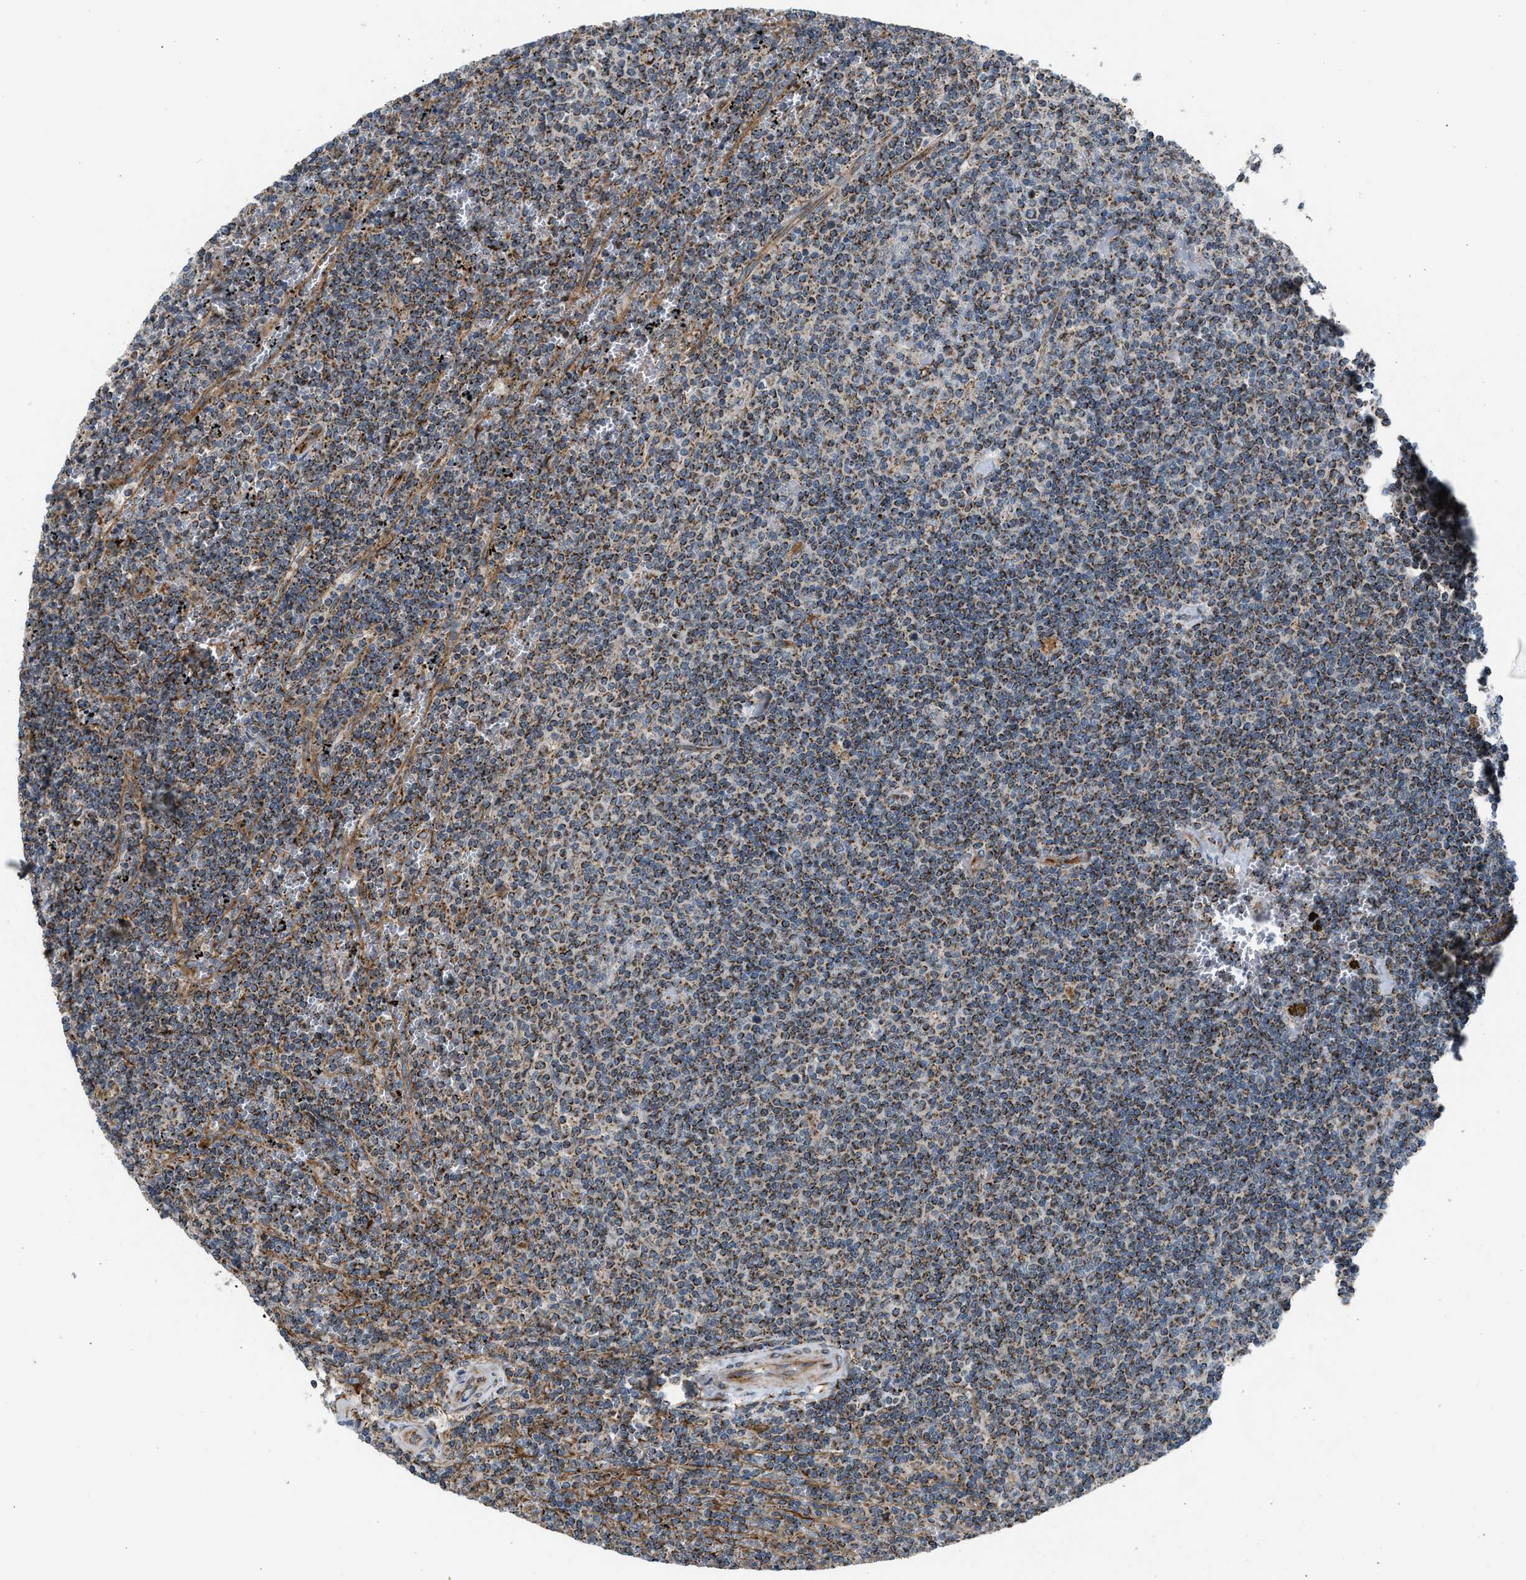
{"staining": {"intensity": "weak", "quantity": "25%-75%", "location": "cytoplasmic/membranous"}, "tissue": "lymphoma", "cell_type": "Tumor cells", "image_type": "cancer", "snomed": [{"axis": "morphology", "description": "Malignant lymphoma, non-Hodgkin's type, Low grade"}, {"axis": "topography", "description": "Spleen"}], "caption": "The photomicrograph exhibits staining of low-grade malignant lymphoma, non-Hodgkin's type, revealing weak cytoplasmic/membranous protein positivity (brown color) within tumor cells.", "gene": "SLC10A3", "patient": {"sex": "female", "age": 50}}